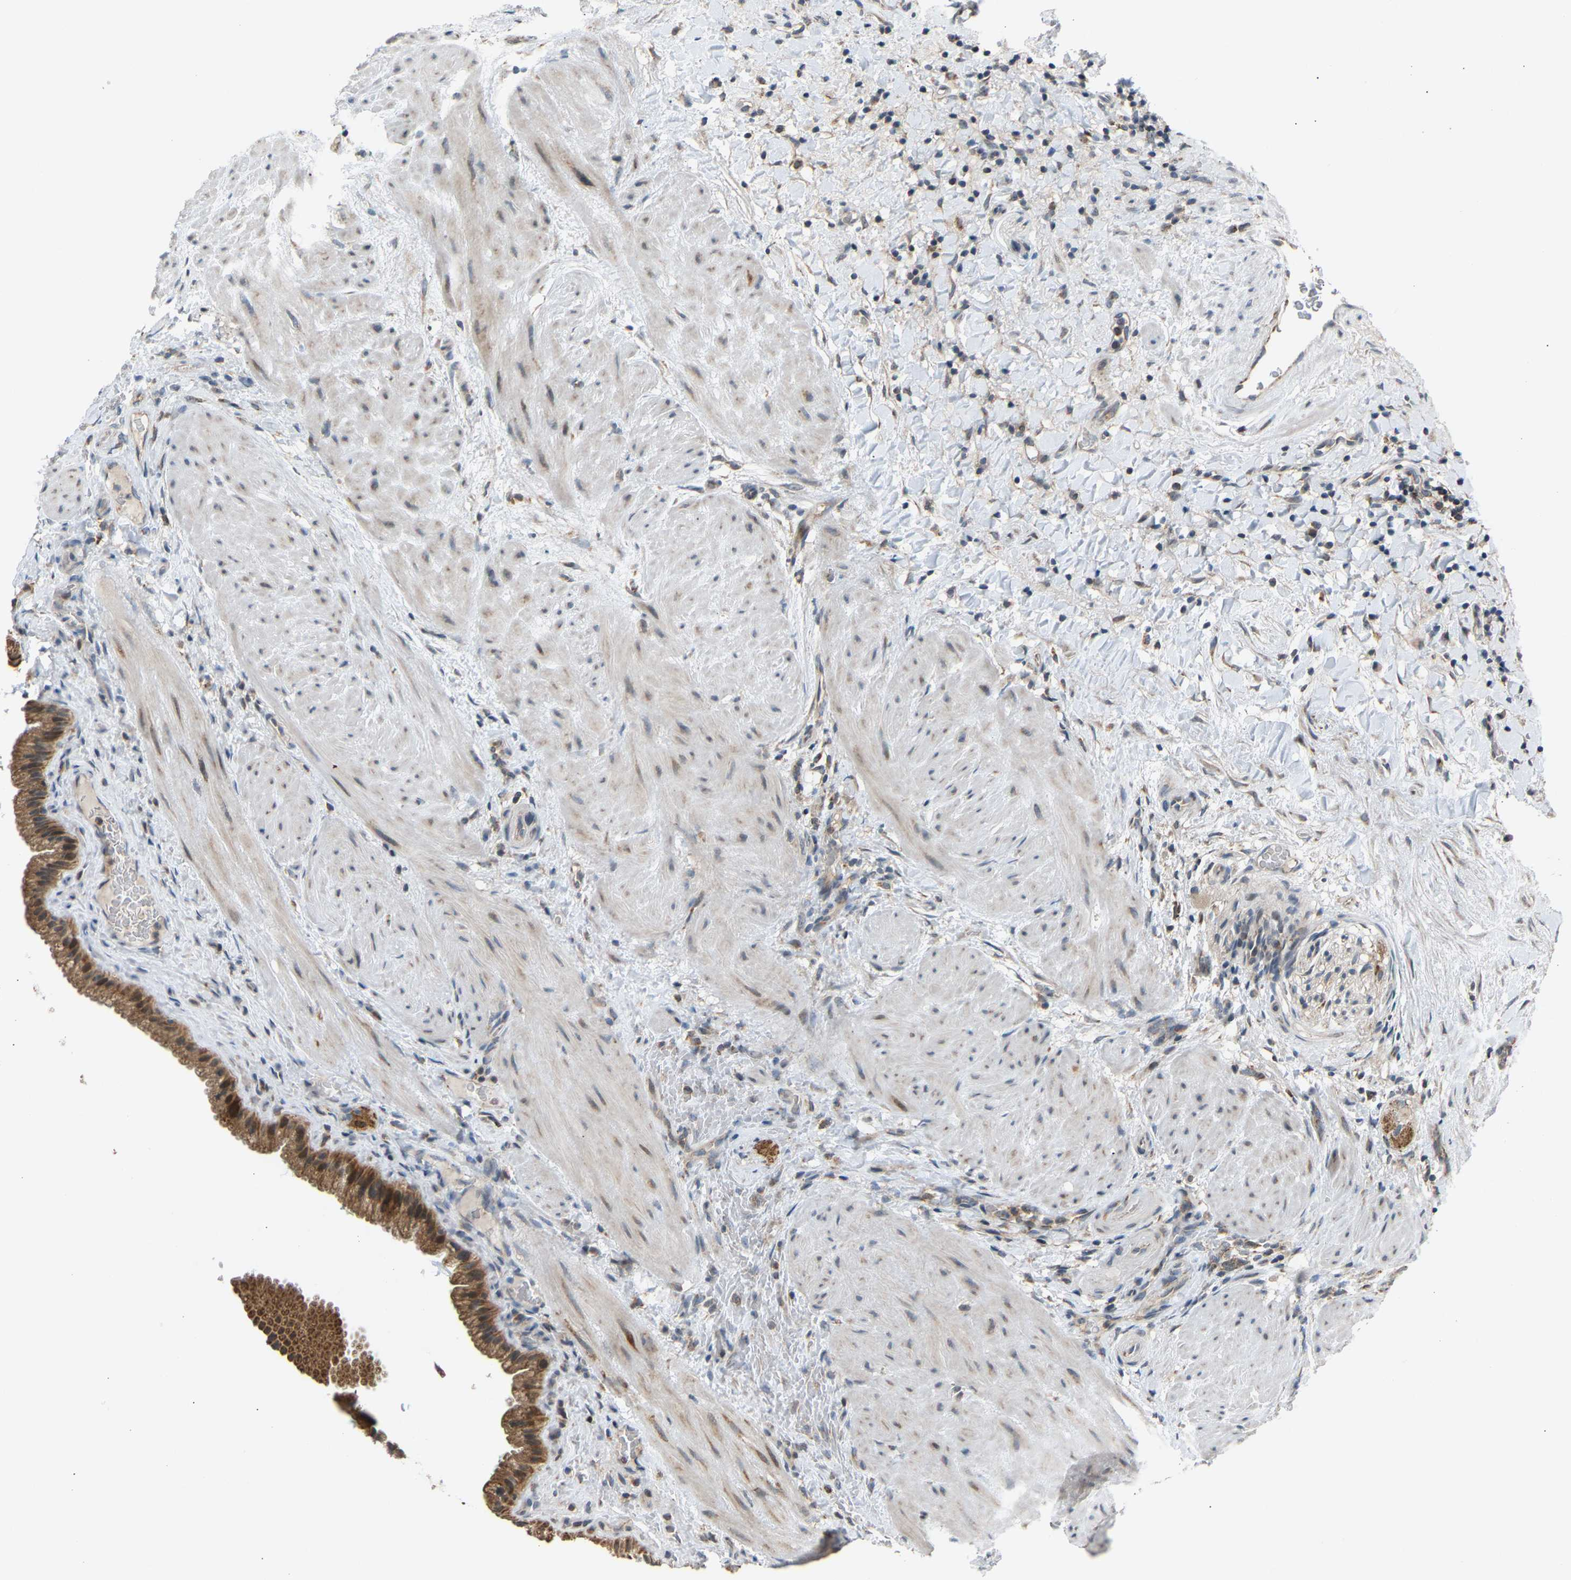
{"staining": {"intensity": "strong", "quantity": ">75%", "location": "cytoplasmic/membranous"}, "tissue": "gallbladder", "cell_type": "Glandular cells", "image_type": "normal", "snomed": [{"axis": "morphology", "description": "Normal tissue, NOS"}, {"axis": "topography", "description": "Gallbladder"}], "caption": "Brown immunohistochemical staining in normal gallbladder shows strong cytoplasmic/membranous positivity in approximately >75% of glandular cells.", "gene": "SLIRP", "patient": {"sex": "male", "age": 49}}